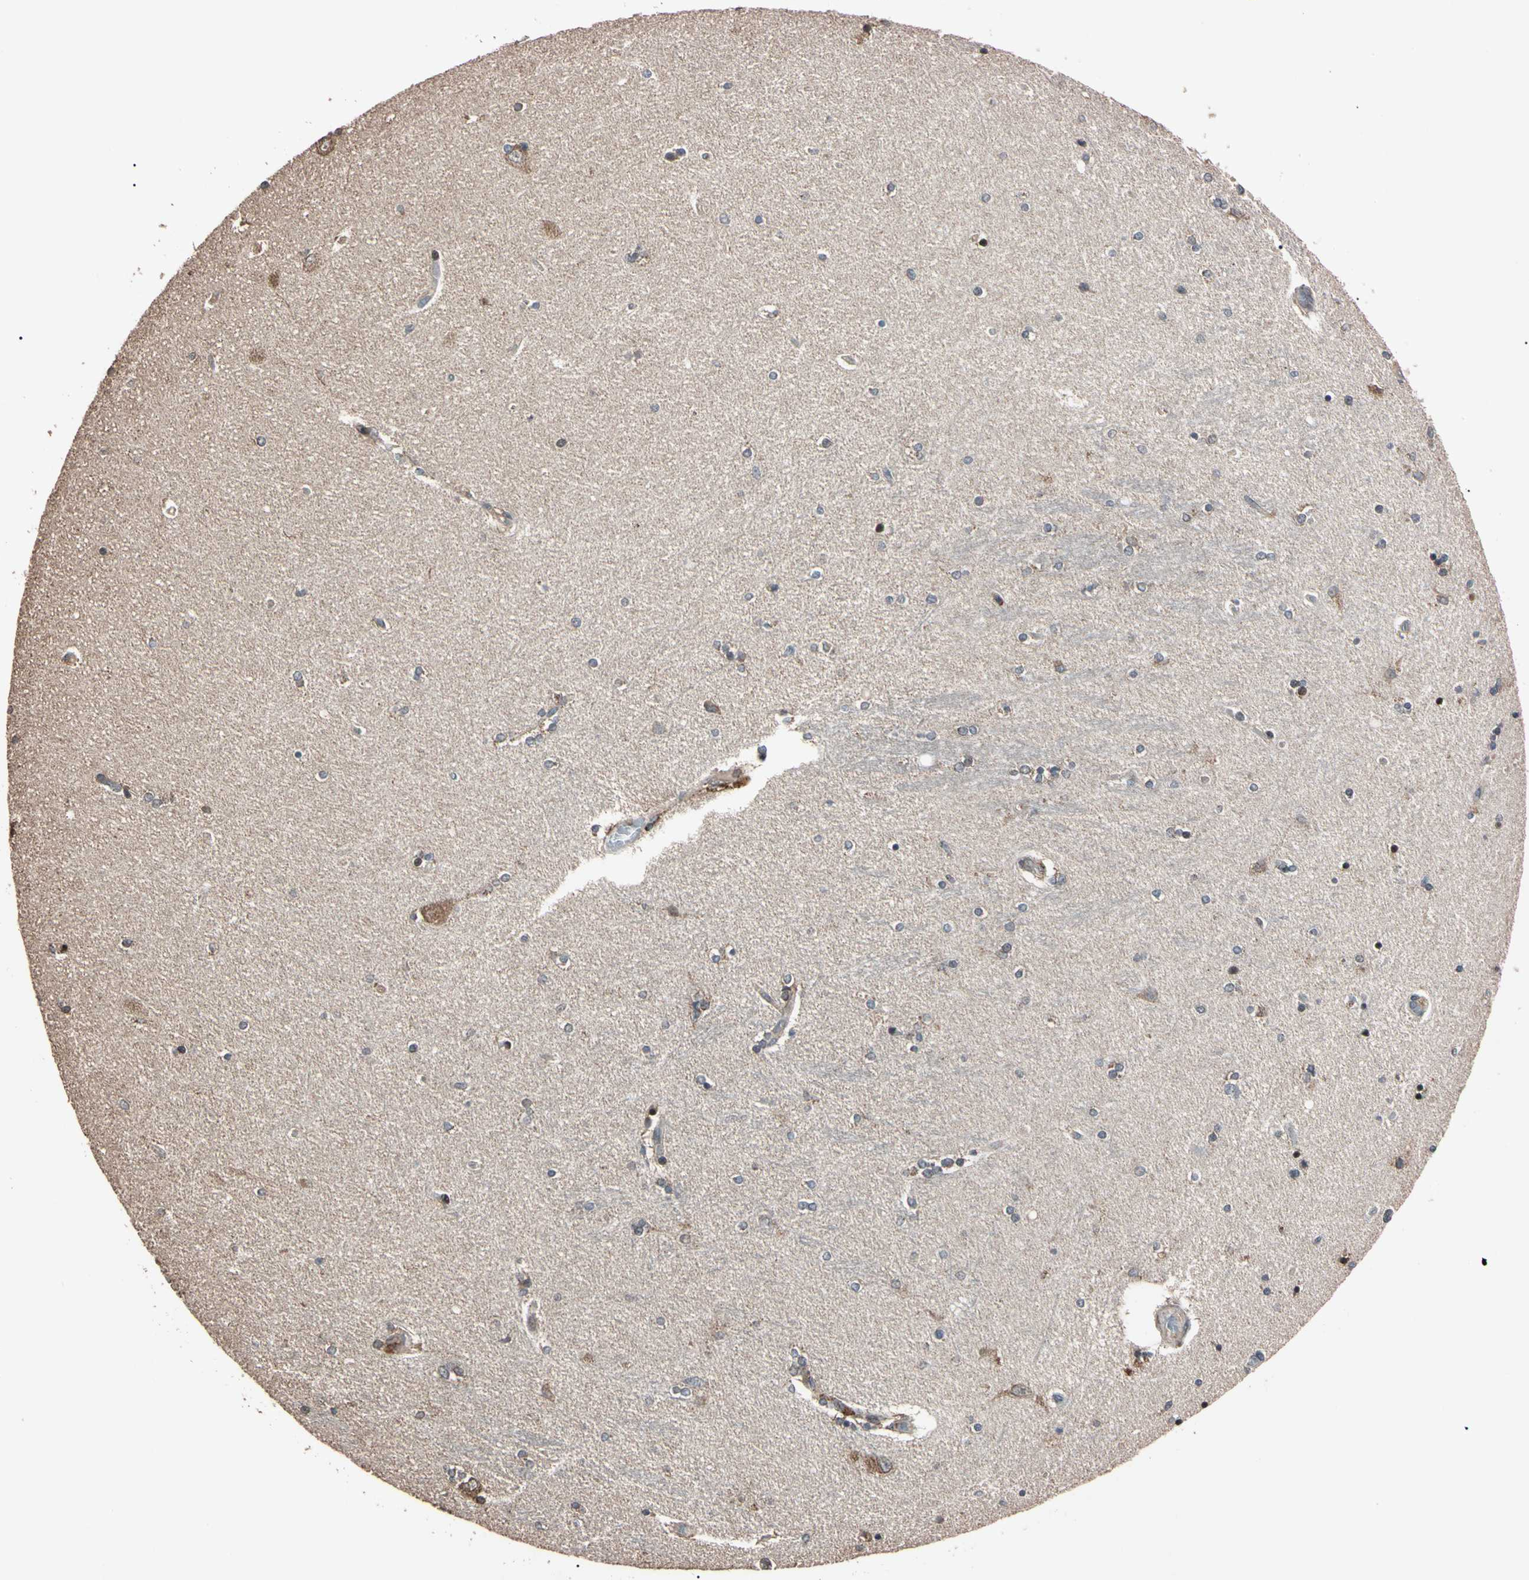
{"staining": {"intensity": "moderate", "quantity": "<25%", "location": "nuclear"}, "tissue": "hippocampus", "cell_type": "Glial cells", "image_type": "normal", "snomed": [{"axis": "morphology", "description": "Normal tissue, NOS"}, {"axis": "topography", "description": "Hippocampus"}], "caption": "A histopathology image of hippocampus stained for a protein exhibits moderate nuclear brown staining in glial cells. Using DAB (3,3'-diaminobenzidine) (brown) and hematoxylin (blue) stains, captured at high magnification using brightfield microscopy.", "gene": "TNFRSF1A", "patient": {"sex": "female", "age": 54}}